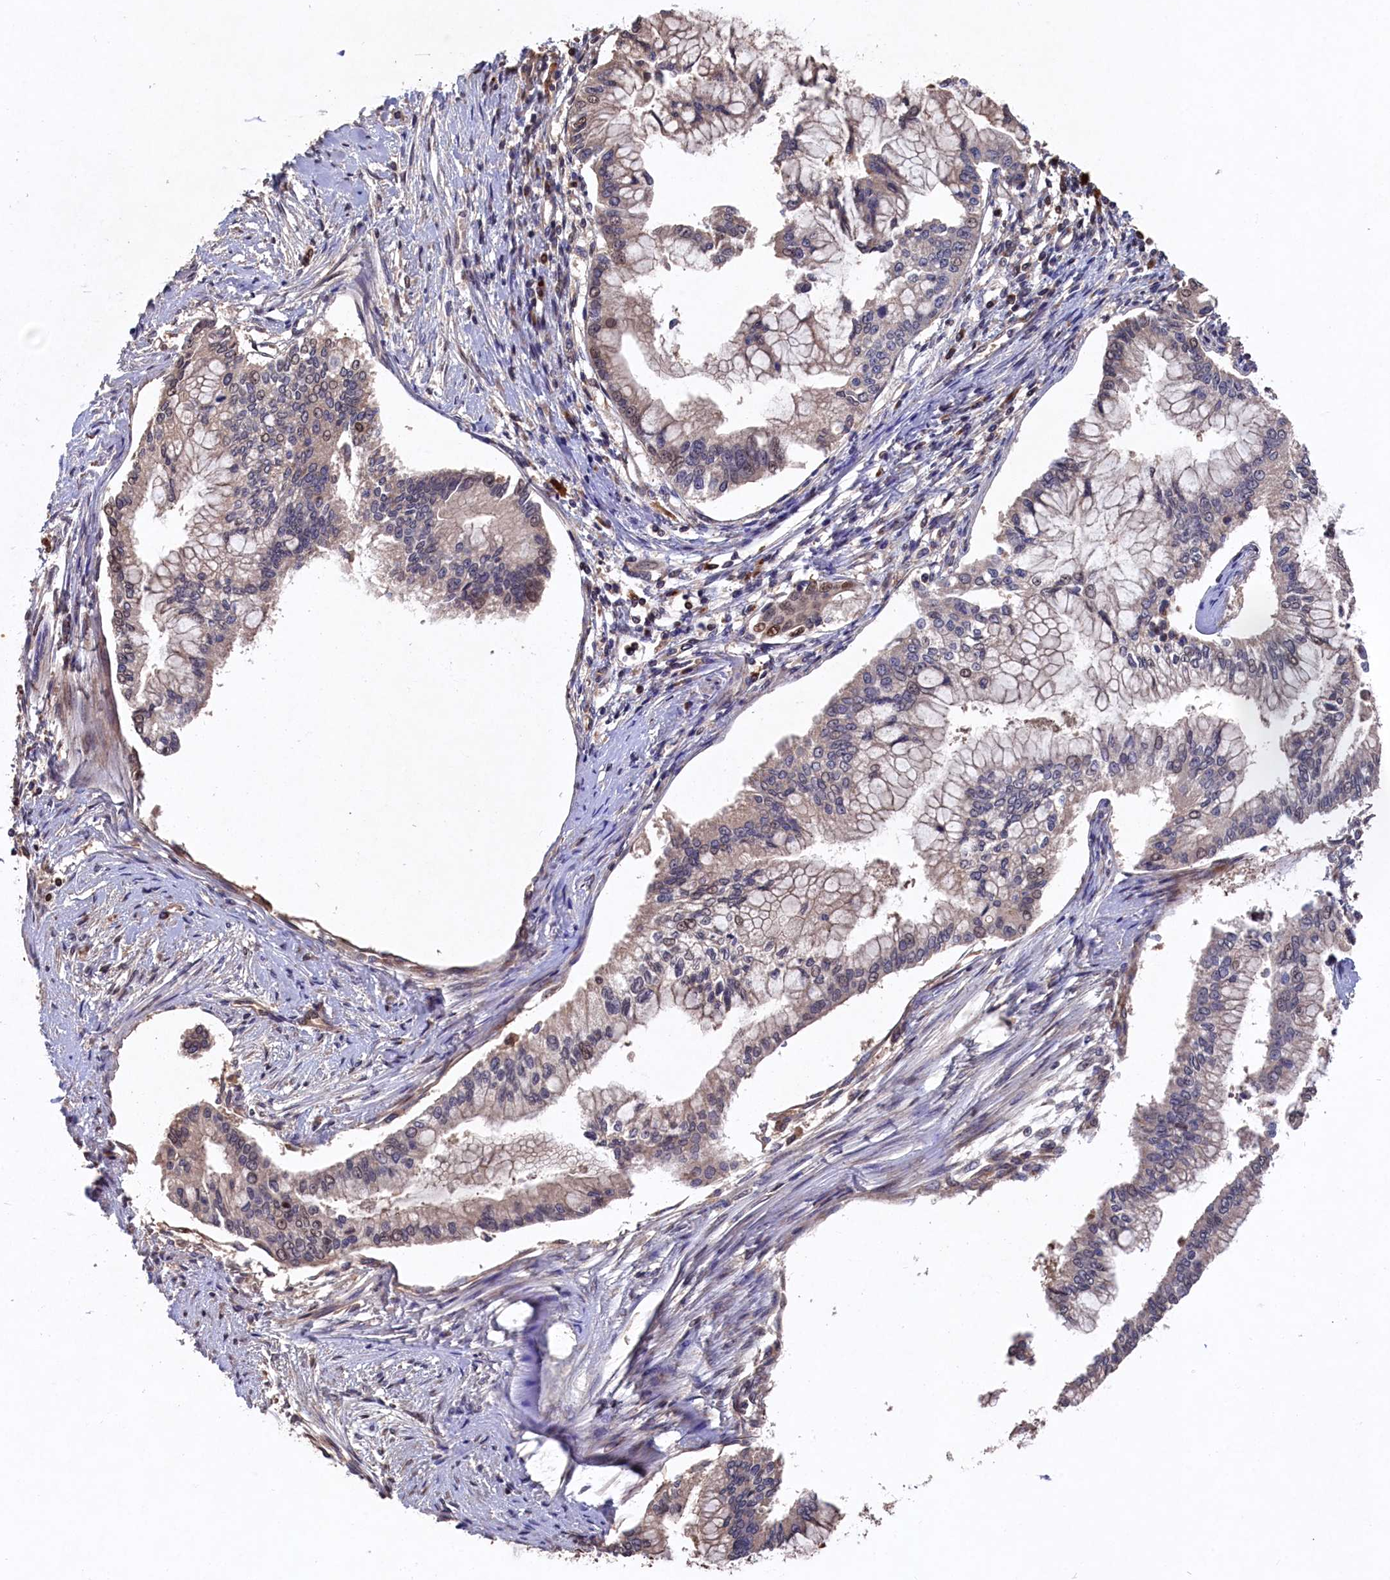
{"staining": {"intensity": "moderate", "quantity": "<25%", "location": "cytoplasmic/membranous,nuclear"}, "tissue": "pancreatic cancer", "cell_type": "Tumor cells", "image_type": "cancer", "snomed": [{"axis": "morphology", "description": "Adenocarcinoma, NOS"}, {"axis": "topography", "description": "Pancreas"}], "caption": "The immunohistochemical stain shows moderate cytoplasmic/membranous and nuclear staining in tumor cells of pancreatic cancer tissue.", "gene": "NAA60", "patient": {"sex": "male", "age": 58}}